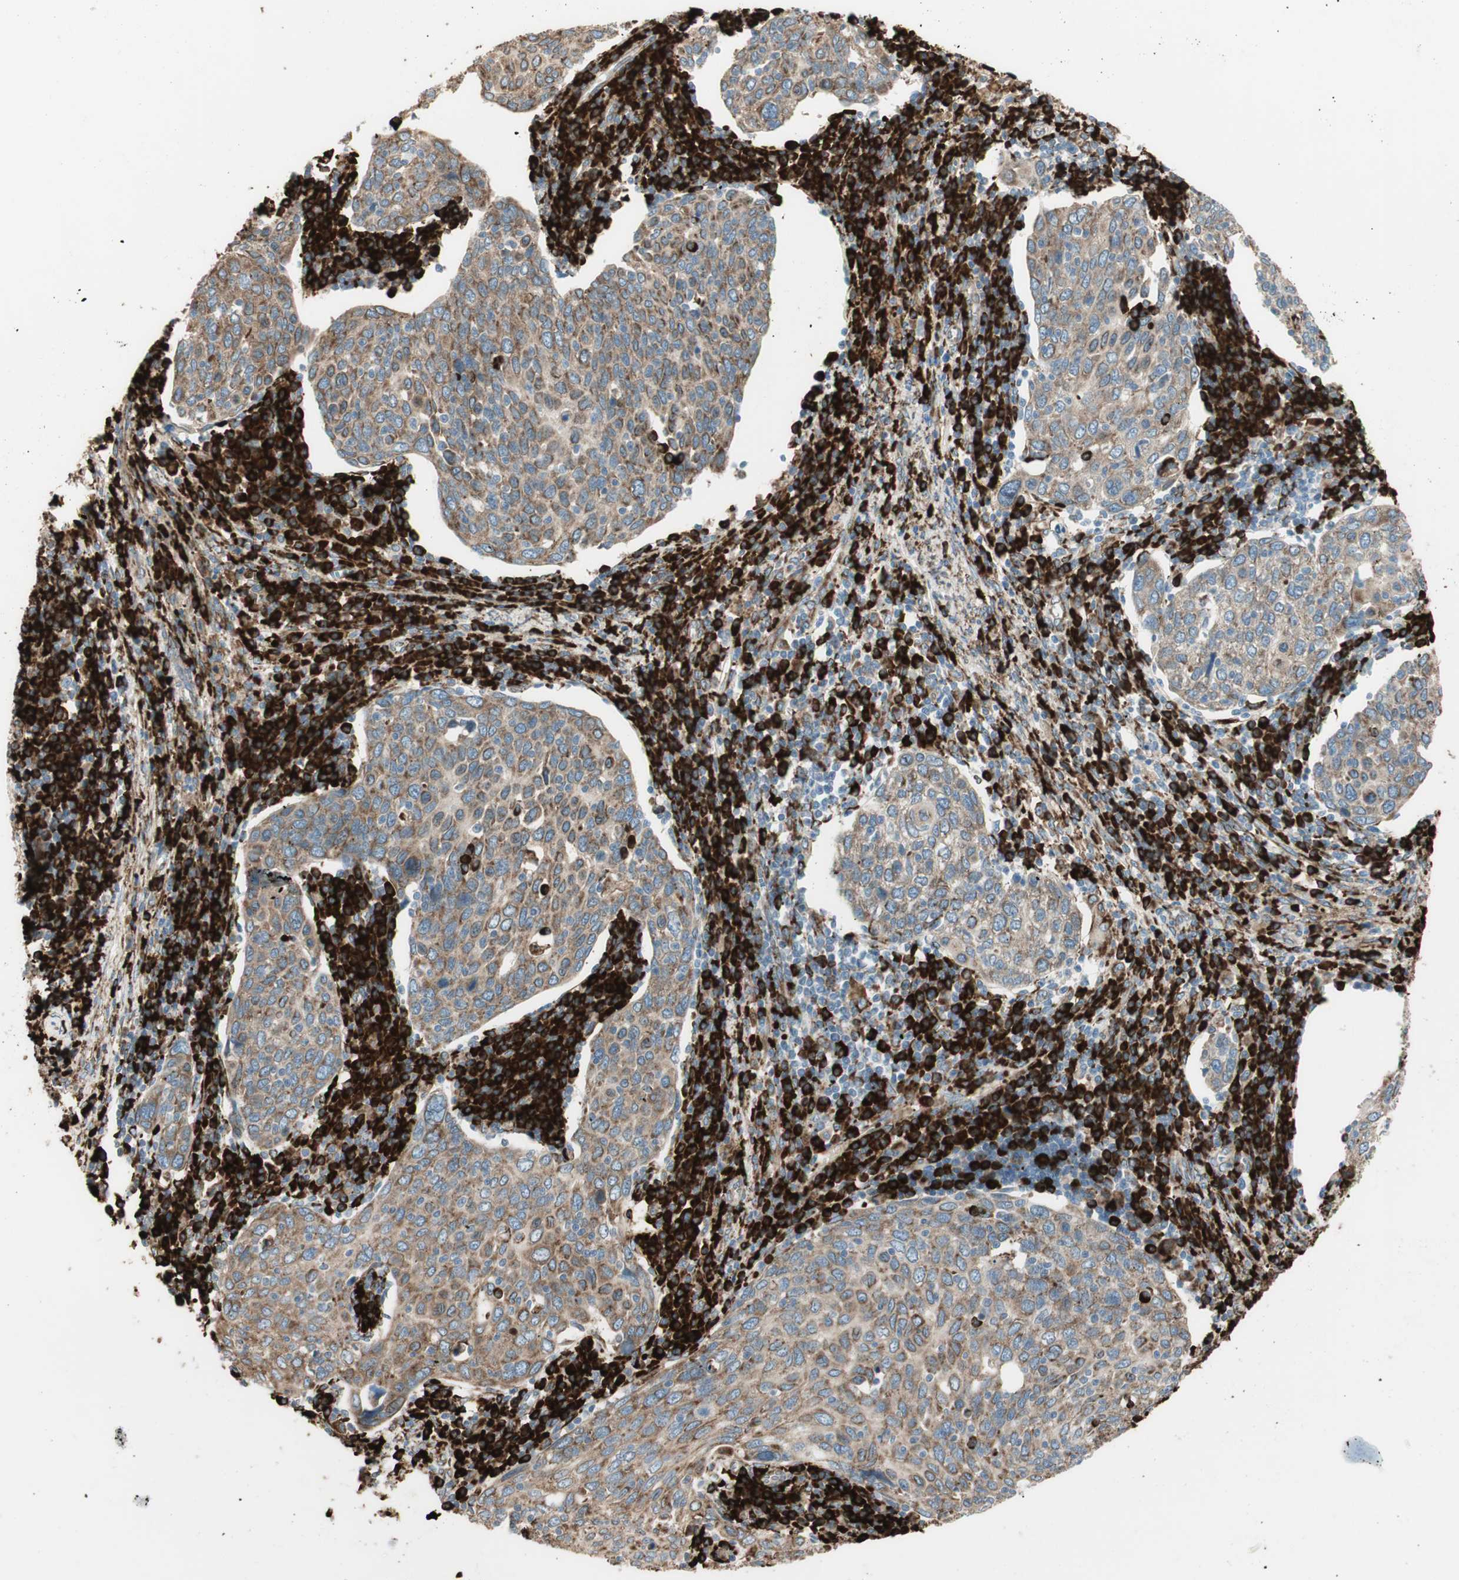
{"staining": {"intensity": "moderate", "quantity": ">75%", "location": "cytoplasmic/membranous"}, "tissue": "cervical cancer", "cell_type": "Tumor cells", "image_type": "cancer", "snomed": [{"axis": "morphology", "description": "Squamous cell carcinoma, NOS"}, {"axis": "topography", "description": "Cervix"}], "caption": "DAB (3,3'-diaminobenzidine) immunohistochemical staining of cervical cancer demonstrates moderate cytoplasmic/membranous protein staining in about >75% of tumor cells.", "gene": "RRBP1", "patient": {"sex": "female", "age": 40}}